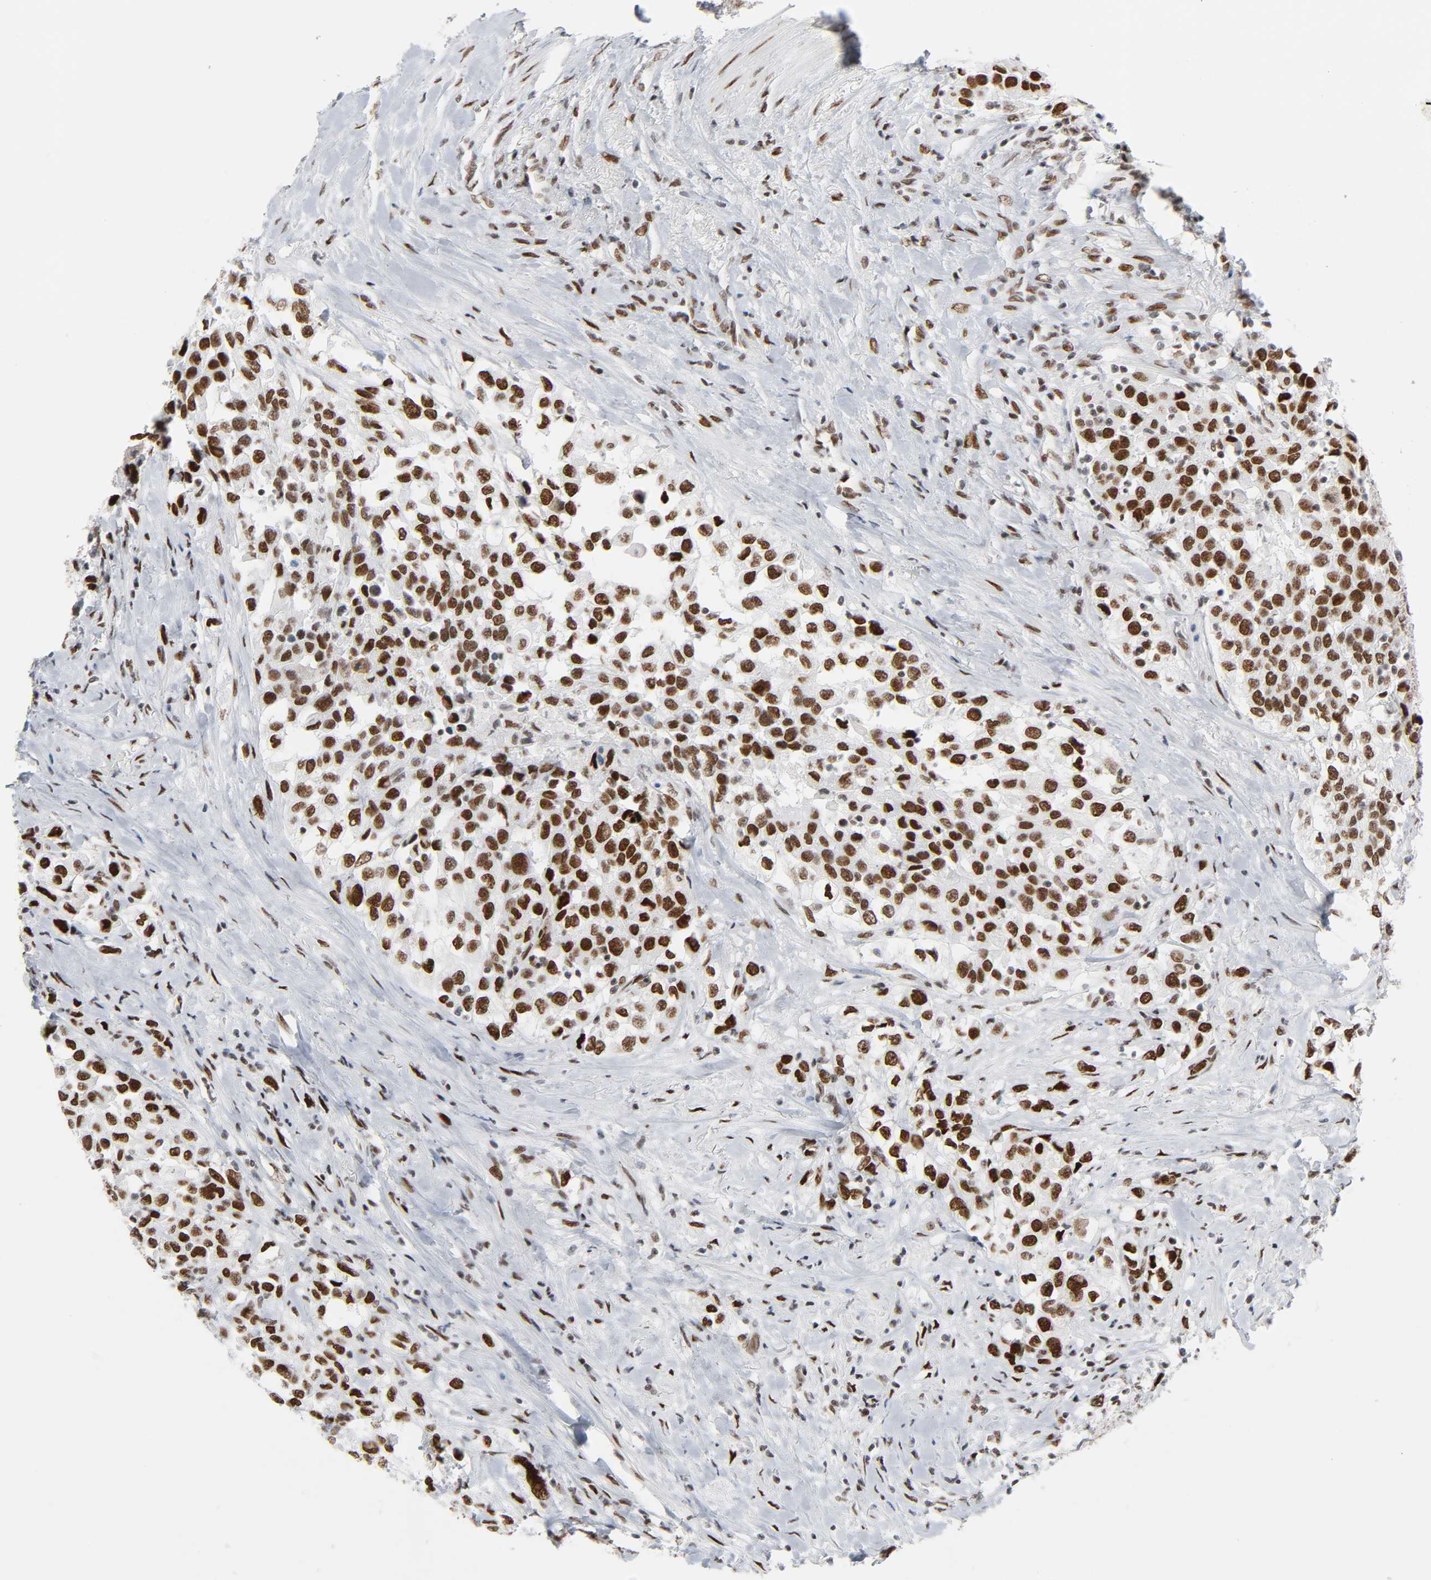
{"staining": {"intensity": "strong", "quantity": ">75%", "location": "nuclear"}, "tissue": "urothelial cancer", "cell_type": "Tumor cells", "image_type": "cancer", "snomed": [{"axis": "morphology", "description": "Urothelial carcinoma, High grade"}, {"axis": "topography", "description": "Urinary bladder"}], "caption": "Urothelial cancer stained with immunohistochemistry demonstrates strong nuclear expression in about >75% of tumor cells. The staining was performed using DAB (3,3'-diaminobenzidine), with brown indicating positive protein expression. Nuclei are stained blue with hematoxylin.", "gene": "HSF1", "patient": {"sex": "female", "age": 80}}